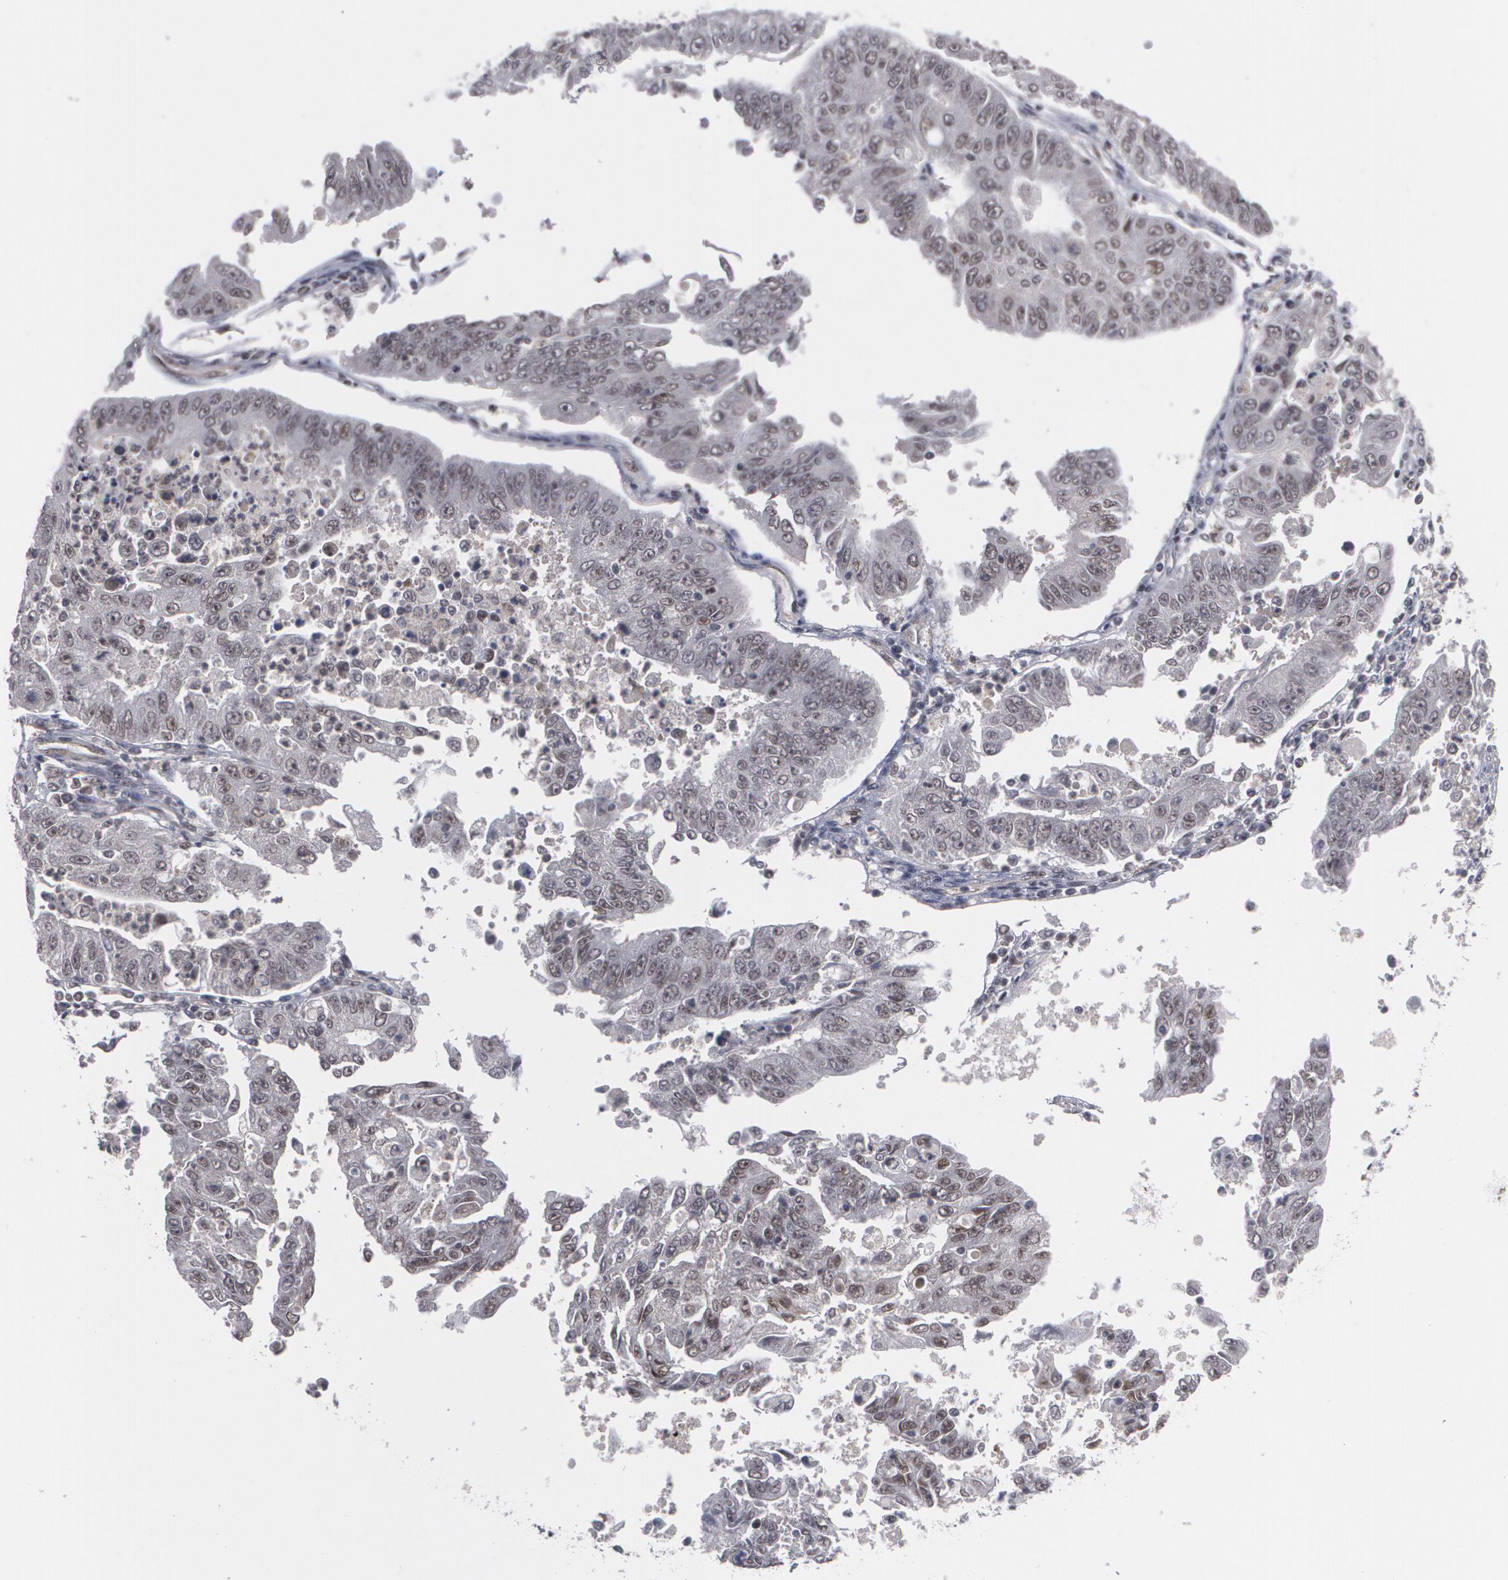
{"staining": {"intensity": "moderate", "quantity": "25%-75%", "location": "nuclear"}, "tissue": "endometrial cancer", "cell_type": "Tumor cells", "image_type": "cancer", "snomed": [{"axis": "morphology", "description": "Adenocarcinoma, NOS"}, {"axis": "topography", "description": "Endometrium"}], "caption": "Endometrial cancer was stained to show a protein in brown. There is medium levels of moderate nuclear positivity in about 25%-75% of tumor cells.", "gene": "INTS6", "patient": {"sex": "female", "age": 42}}